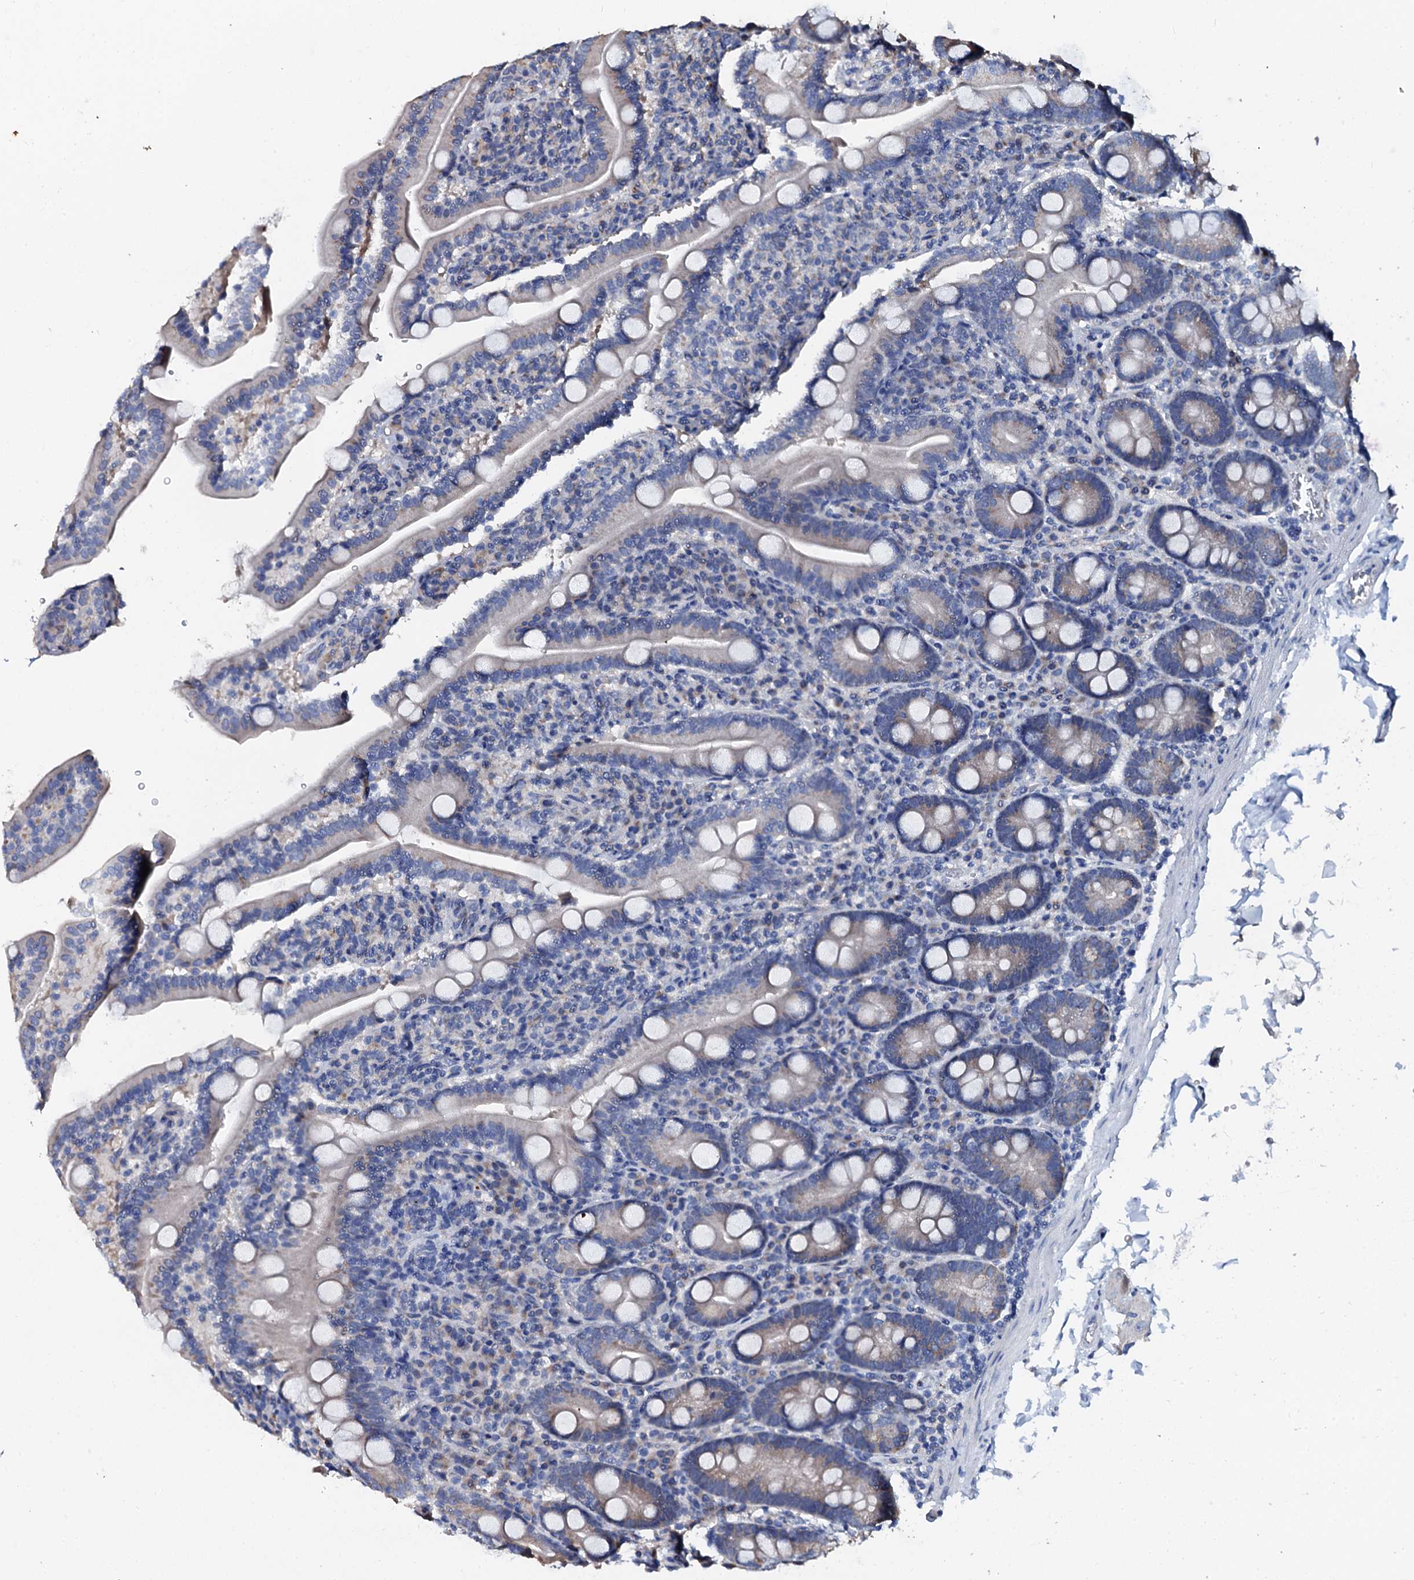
{"staining": {"intensity": "weak", "quantity": "<25%", "location": "cytoplasmic/membranous"}, "tissue": "duodenum", "cell_type": "Glandular cells", "image_type": "normal", "snomed": [{"axis": "morphology", "description": "Normal tissue, NOS"}, {"axis": "topography", "description": "Duodenum"}], "caption": "A high-resolution photomicrograph shows IHC staining of normal duodenum, which demonstrates no significant positivity in glandular cells.", "gene": "AKAP3", "patient": {"sex": "male", "age": 35}}